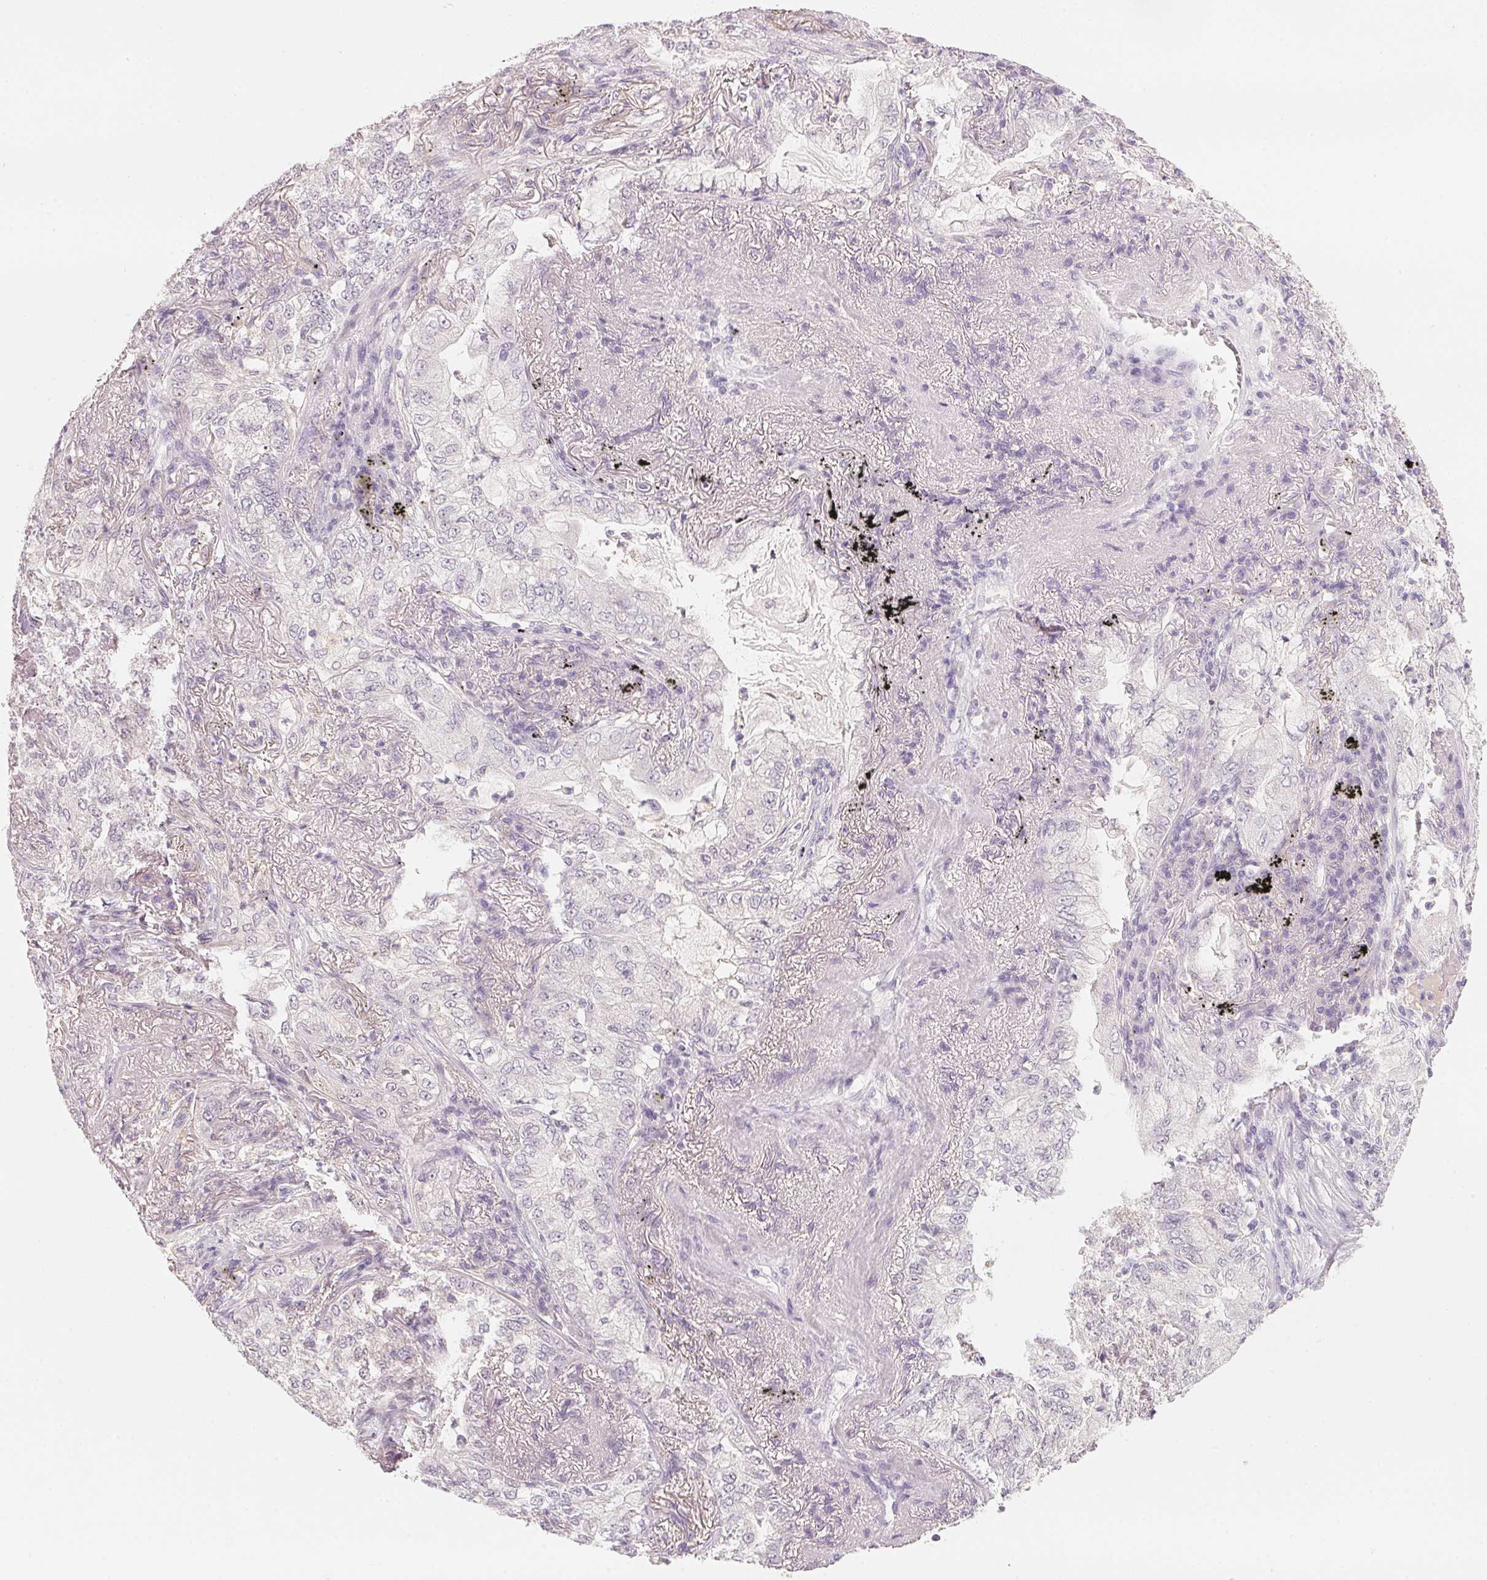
{"staining": {"intensity": "negative", "quantity": "none", "location": "none"}, "tissue": "lung cancer", "cell_type": "Tumor cells", "image_type": "cancer", "snomed": [{"axis": "morphology", "description": "Adenocarcinoma, NOS"}, {"axis": "topography", "description": "Lung"}], "caption": "A histopathology image of human adenocarcinoma (lung) is negative for staining in tumor cells.", "gene": "CFAP276", "patient": {"sex": "female", "age": 73}}